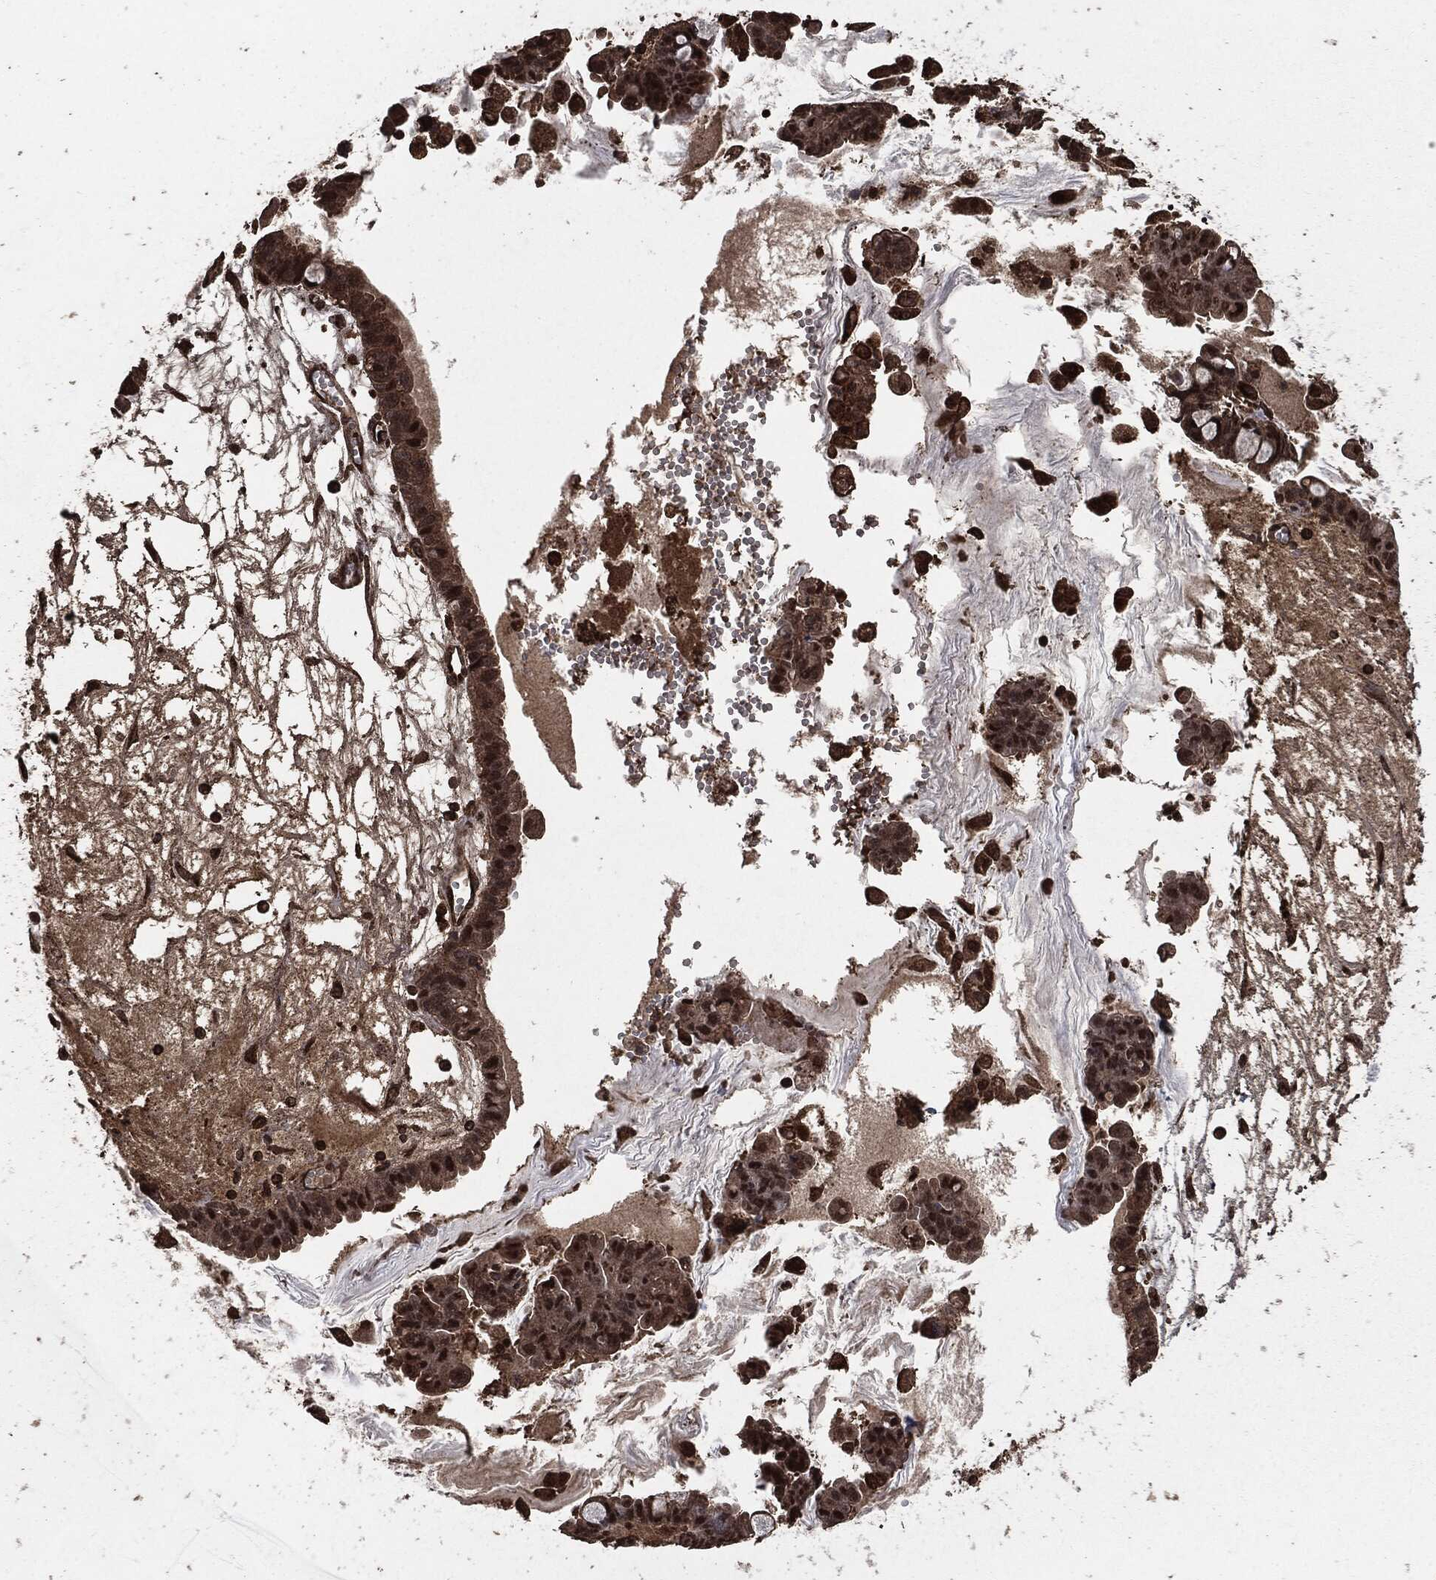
{"staining": {"intensity": "strong", "quantity": "25%-75%", "location": "nuclear"}, "tissue": "ovarian cancer", "cell_type": "Tumor cells", "image_type": "cancer", "snomed": [{"axis": "morphology", "description": "Cystadenocarcinoma, mucinous, NOS"}, {"axis": "topography", "description": "Ovary"}], "caption": "Approximately 25%-75% of tumor cells in human ovarian mucinous cystadenocarcinoma show strong nuclear protein expression as visualized by brown immunohistochemical staining.", "gene": "EGFR", "patient": {"sex": "female", "age": 63}}